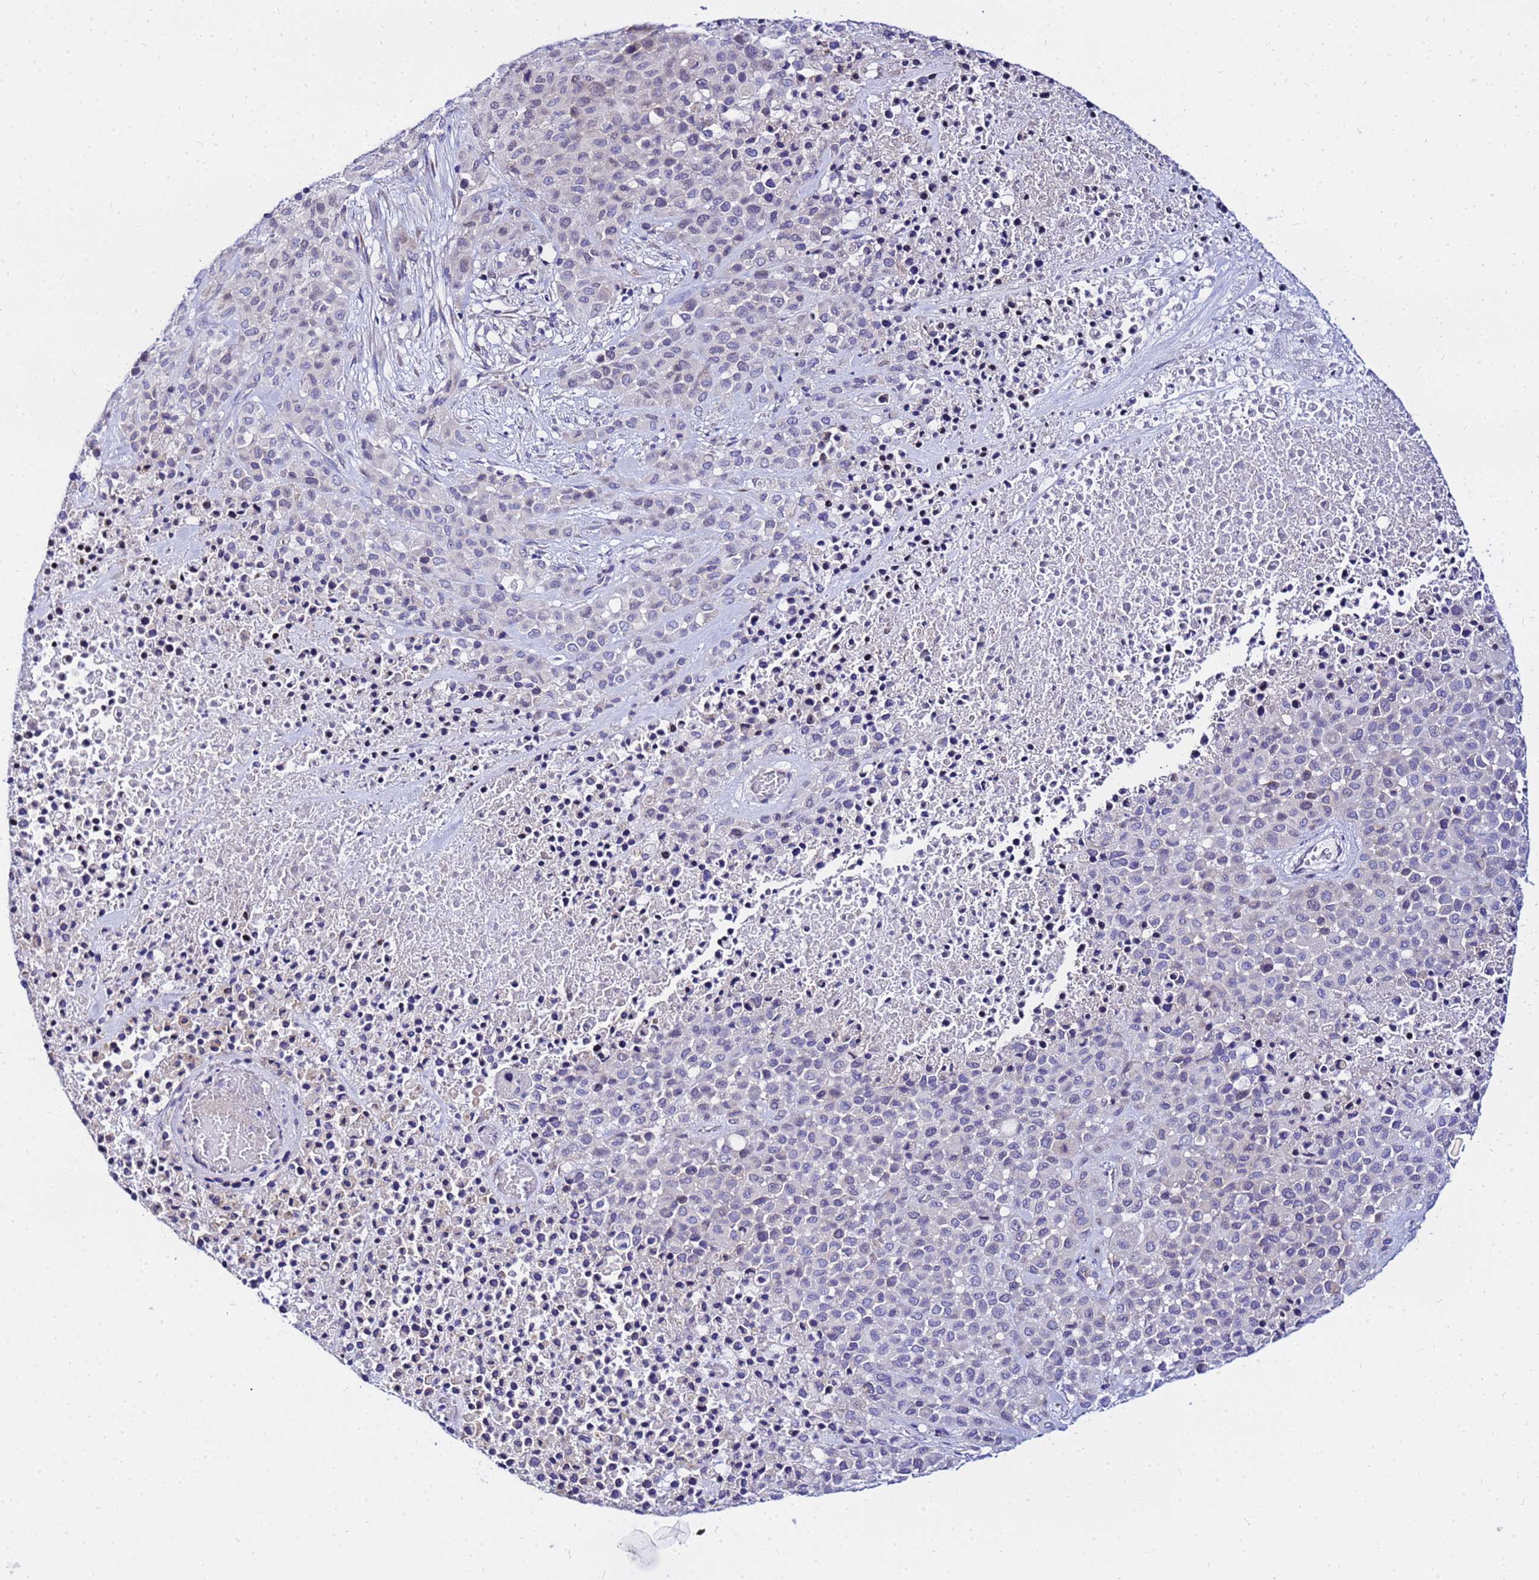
{"staining": {"intensity": "negative", "quantity": "none", "location": "none"}, "tissue": "melanoma", "cell_type": "Tumor cells", "image_type": "cancer", "snomed": [{"axis": "morphology", "description": "Malignant melanoma, Metastatic site"}, {"axis": "topography", "description": "Skin"}], "caption": "Immunohistochemistry (IHC) of human malignant melanoma (metastatic site) demonstrates no expression in tumor cells.", "gene": "HERC5", "patient": {"sex": "female", "age": 81}}